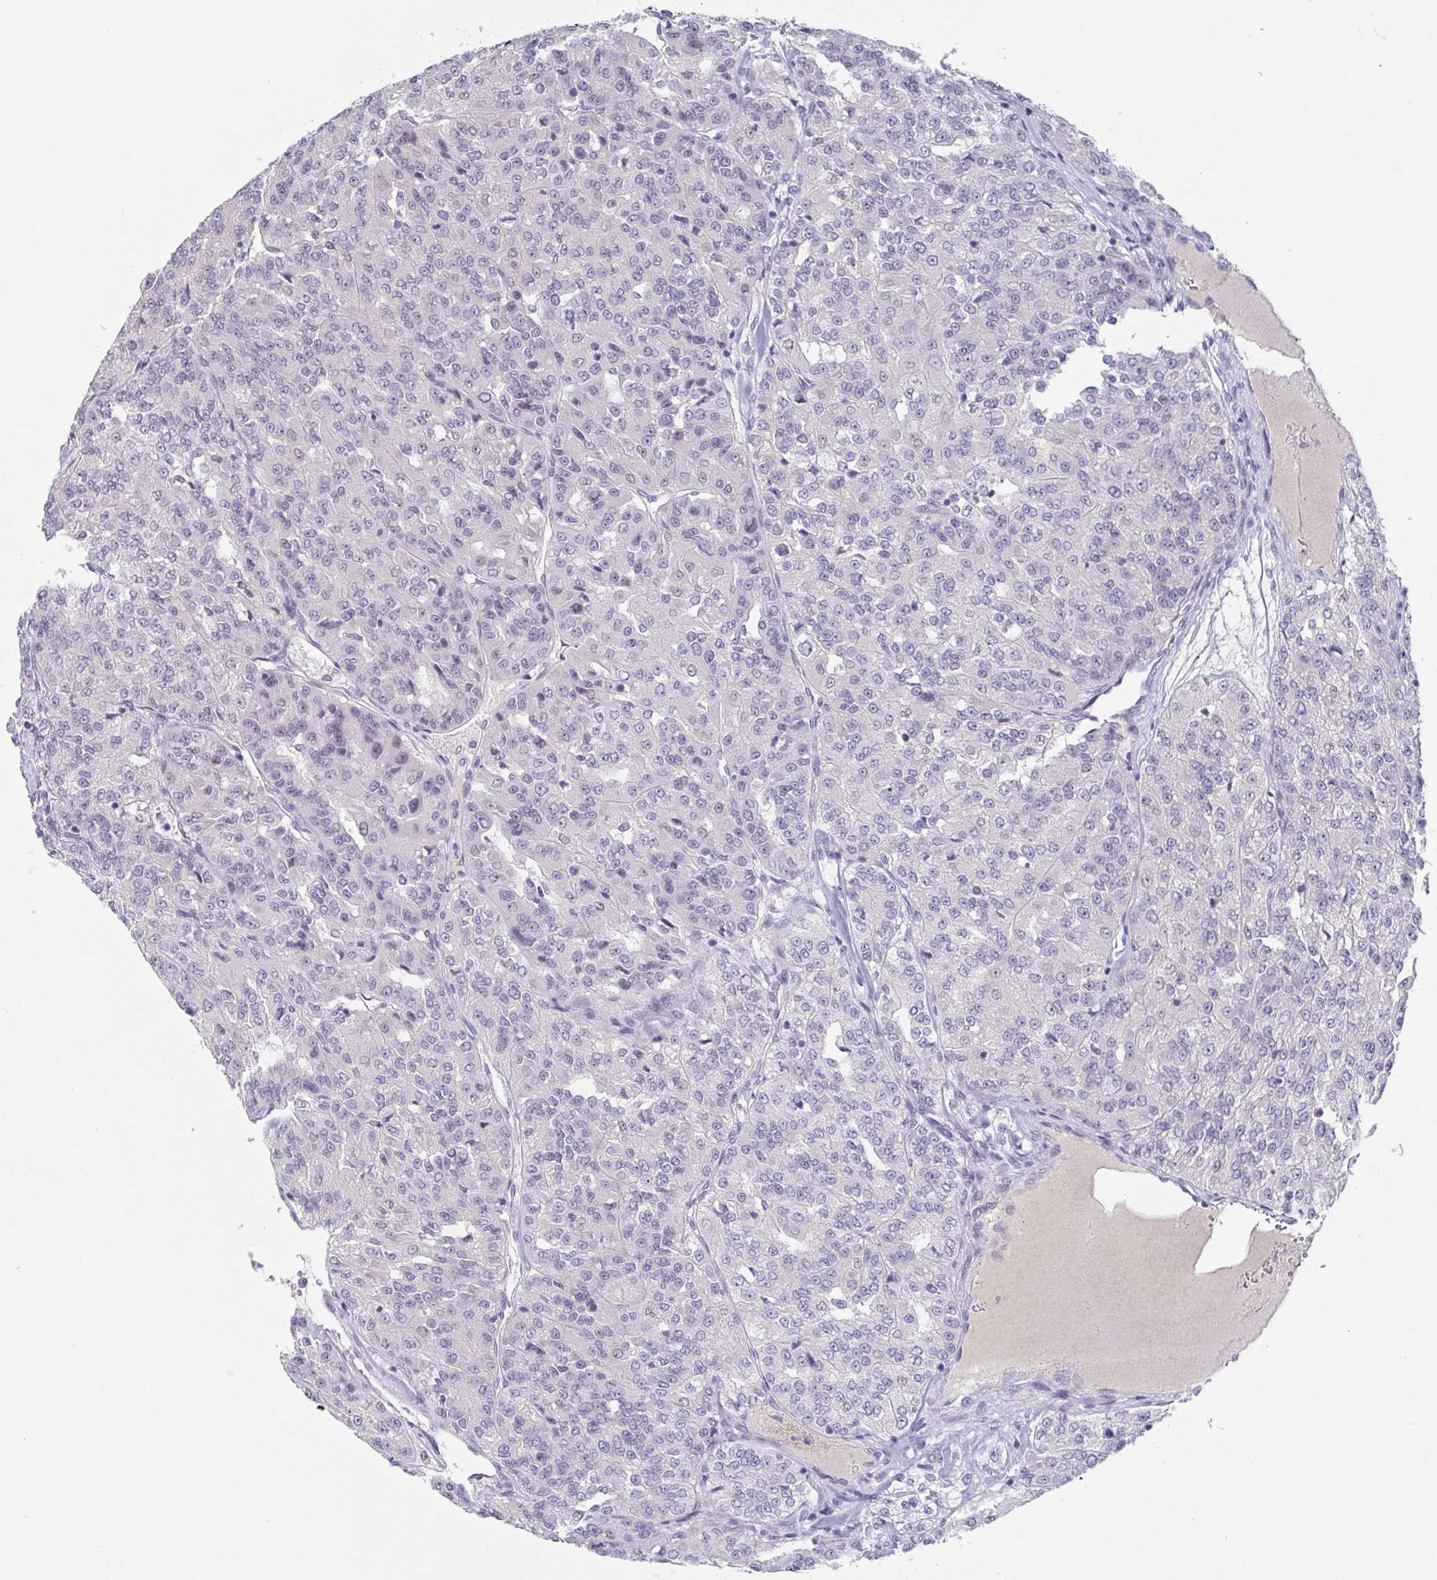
{"staining": {"intensity": "negative", "quantity": "none", "location": "none"}, "tissue": "renal cancer", "cell_type": "Tumor cells", "image_type": "cancer", "snomed": [{"axis": "morphology", "description": "Adenocarcinoma, NOS"}, {"axis": "topography", "description": "Kidney"}], "caption": "Photomicrograph shows no protein positivity in tumor cells of adenocarcinoma (renal) tissue. (Stains: DAB immunohistochemistry with hematoxylin counter stain, Microscopy: brightfield microscopy at high magnification).", "gene": "KDM4D", "patient": {"sex": "female", "age": 63}}